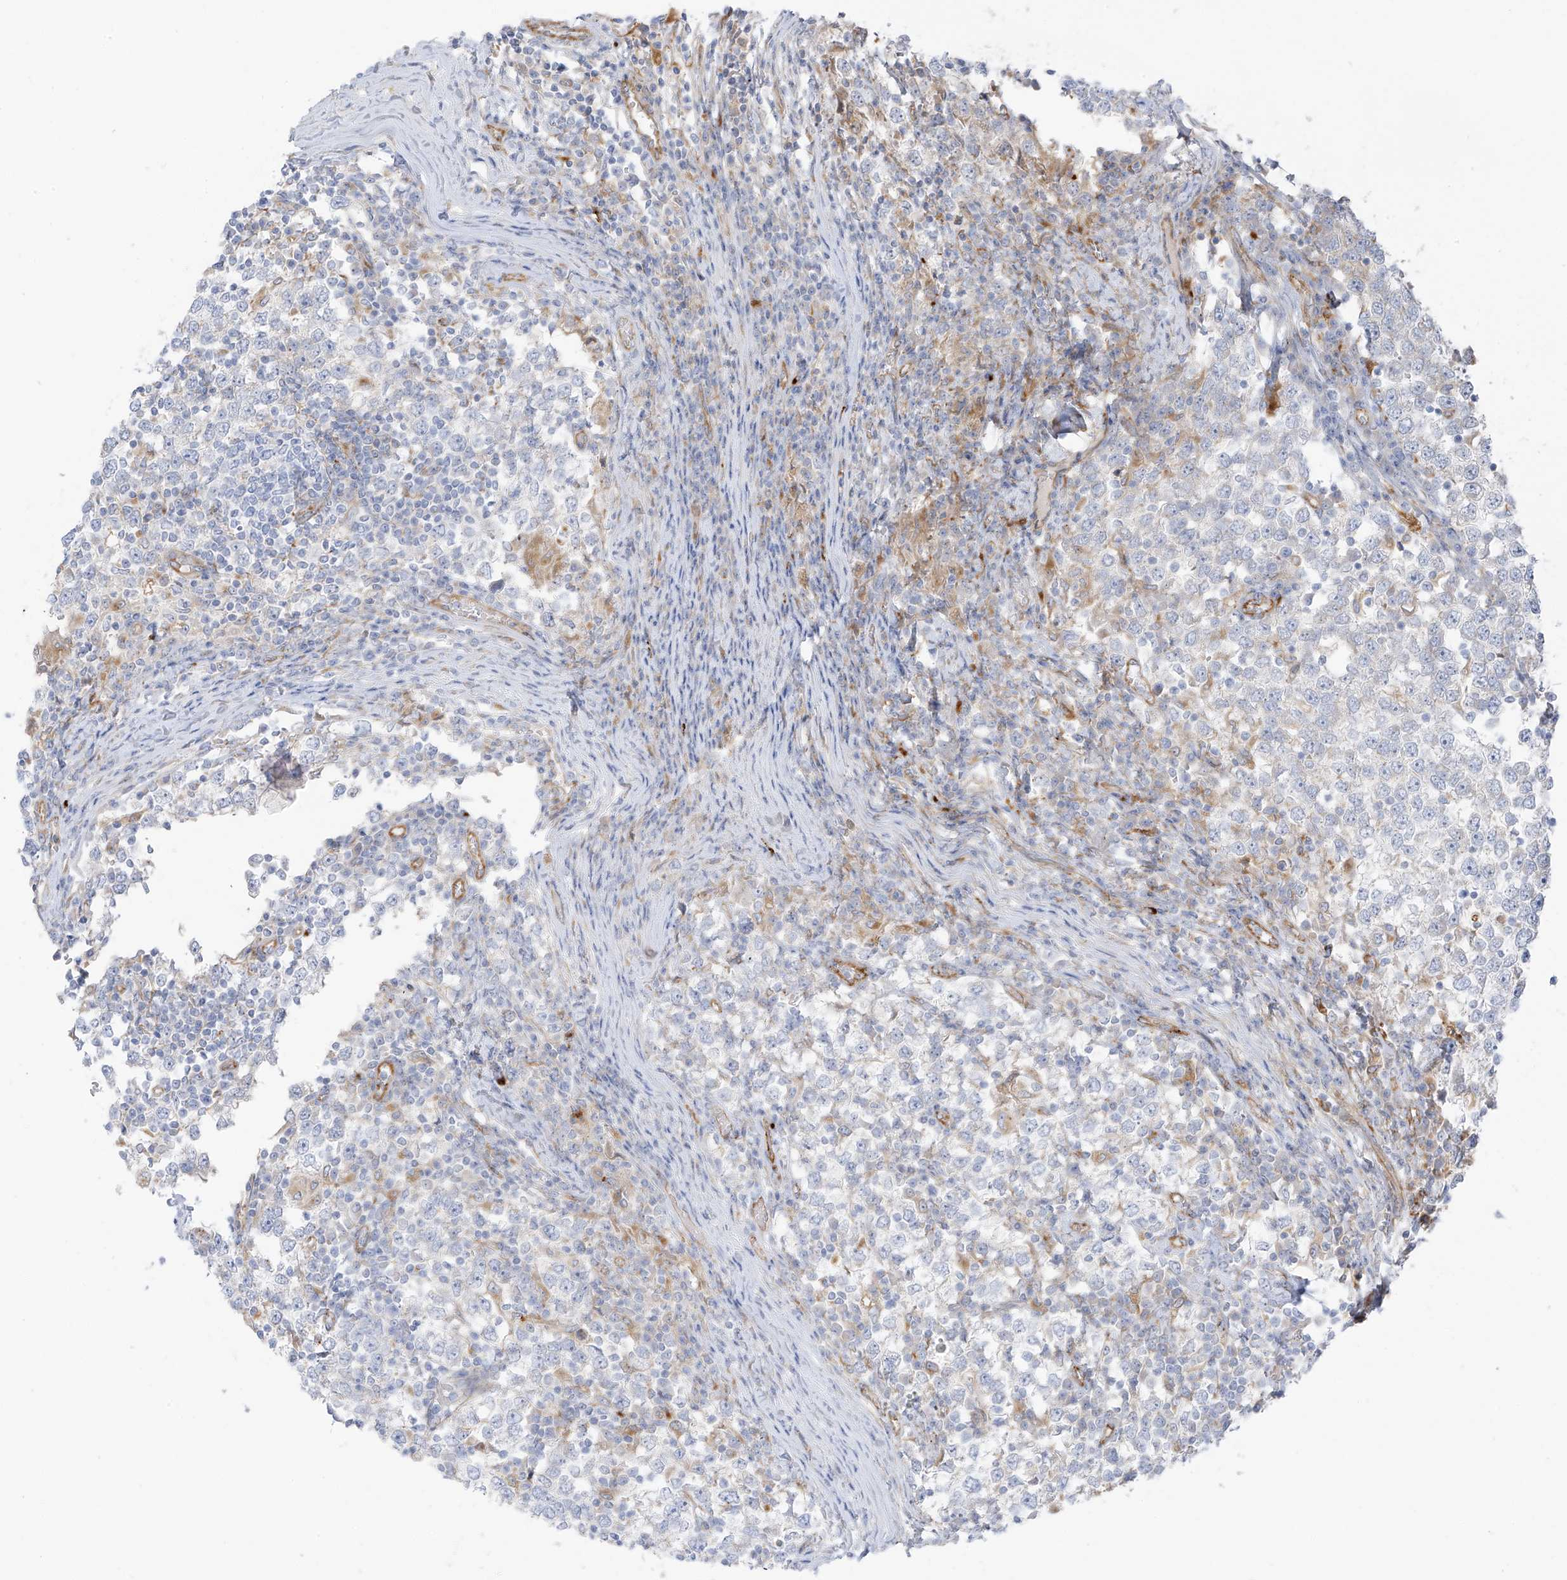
{"staining": {"intensity": "negative", "quantity": "none", "location": "none"}, "tissue": "testis cancer", "cell_type": "Tumor cells", "image_type": "cancer", "snomed": [{"axis": "morphology", "description": "Seminoma, NOS"}, {"axis": "topography", "description": "Testis"}], "caption": "Protein analysis of seminoma (testis) reveals no significant expression in tumor cells. (Brightfield microscopy of DAB (3,3'-diaminobenzidine) IHC at high magnification).", "gene": "TAL2", "patient": {"sex": "male", "age": 65}}